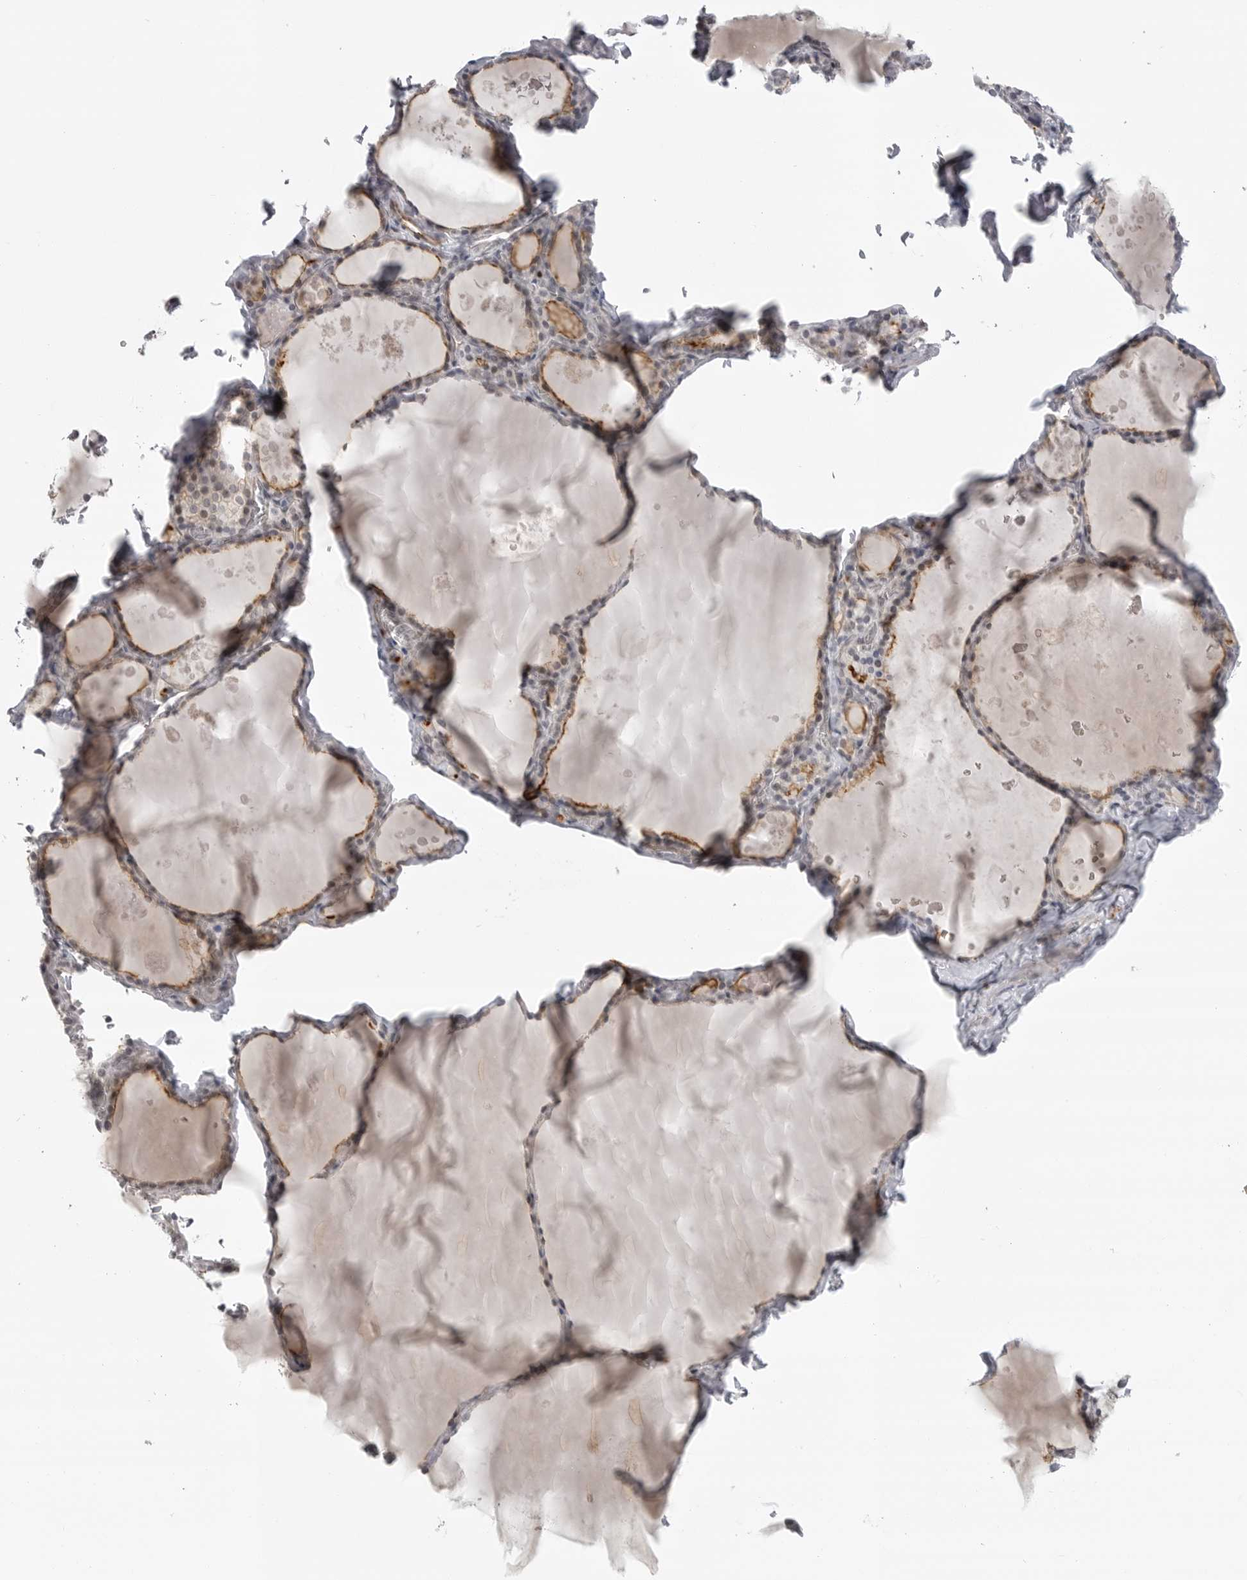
{"staining": {"intensity": "weak", "quantity": ">75%", "location": "cytoplasmic/membranous"}, "tissue": "thyroid gland", "cell_type": "Glandular cells", "image_type": "normal", "snomed": [{"axis": "morphology", "description": "Normal tissue, NOS"}, {"axis": "topography", "description": "Thyroid gland"}], "caption": "Protein staining reveals weak cytoplasmic/membranous expression in about >75% of glandular cells in benign thyroid gland.", "gene": "CEP295NL", "patient": {"sex": "male", "age": 56}}